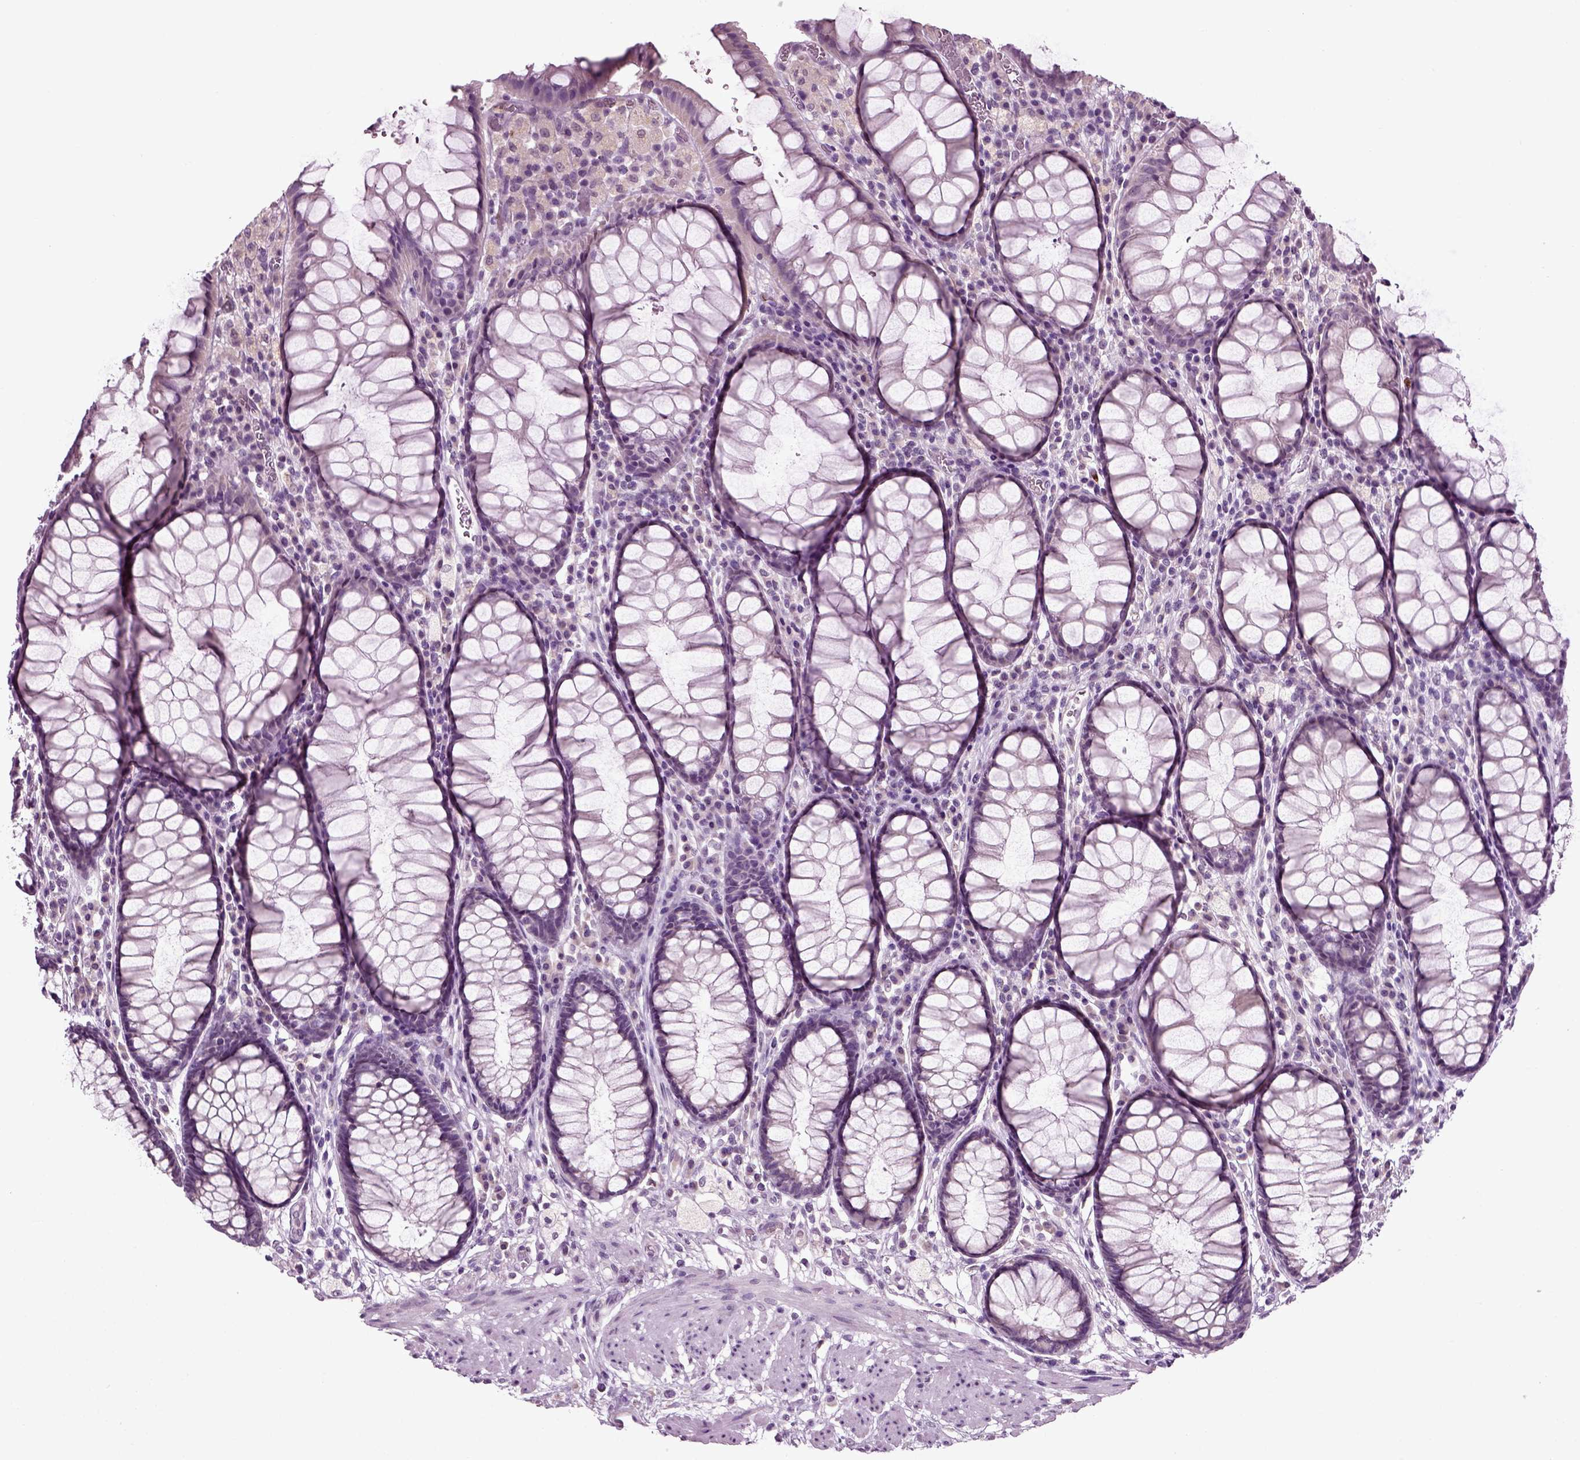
{"staining": {"intensity": "negative", "quantity": "none", "location": "none"}, "tissue": "rectum", "cell_type": "Glandular cells", "image_type": "normal", "snomed": [{"axis": "morphology", "description": "Normal tissue, NOS"}, {"axis": "topography", "description": "Rectum"}], "caption": "A micrograph of human rectum is negative for staining in glandular cells. The staining is performed using DAB (3,3'-diaminobenzidine) brown chromogen with nuclei counter-stained in using hematoxylin.", "gene": "SPATA17", "patient": {"sex": "female", "age": 68}}